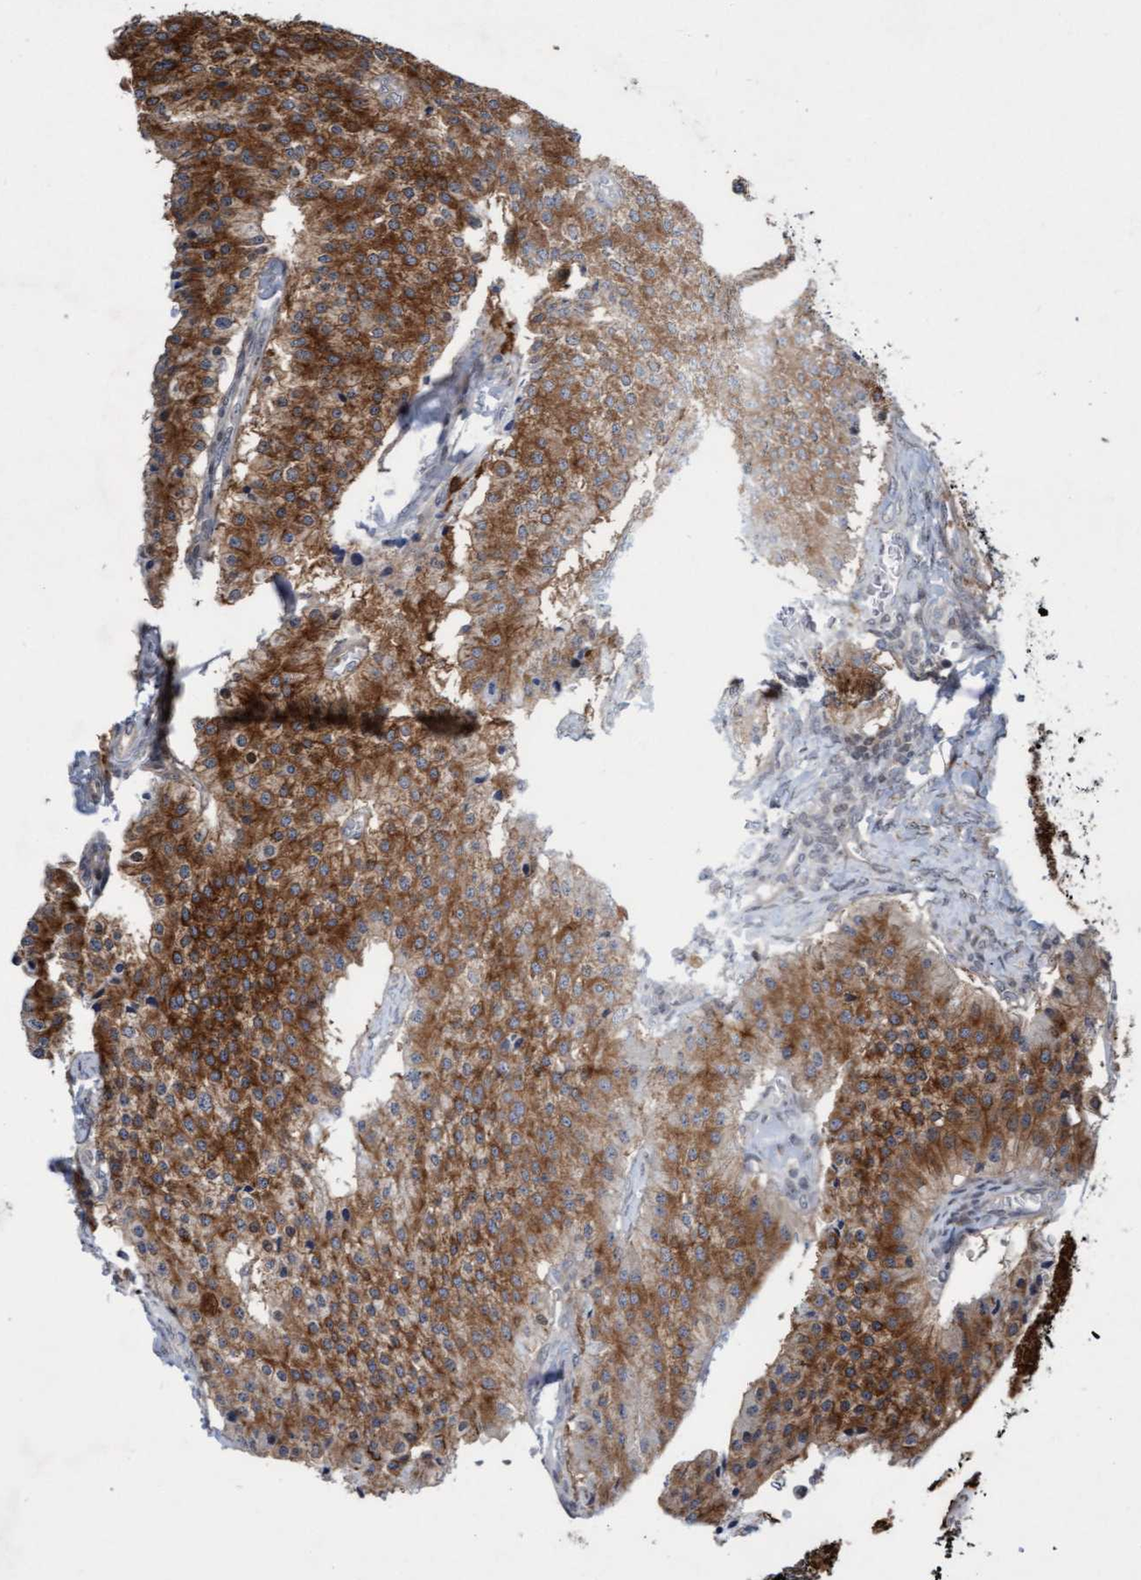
{"staining": {"intensity": "moderate", "quantity": ">75%", "location": "cytoplasmic/membranous"}, "tissue": "carcinoid", "cell_type": "Tumor cells", "image_type": "cancer", "snomed": [{"axis": "morphology", "description": "Carcinoid, malignant, NOS"}, {"axis": "topography", "description": "Colon"}], "caption": "Human malignant carcinoid stained with a brown dye shows moderate cytoplasmic/membranous positive expression in approximately >75% of tumor cells.", "gene": "RAP1GAP2", "patient": {"sex": "female", "age": 52}}